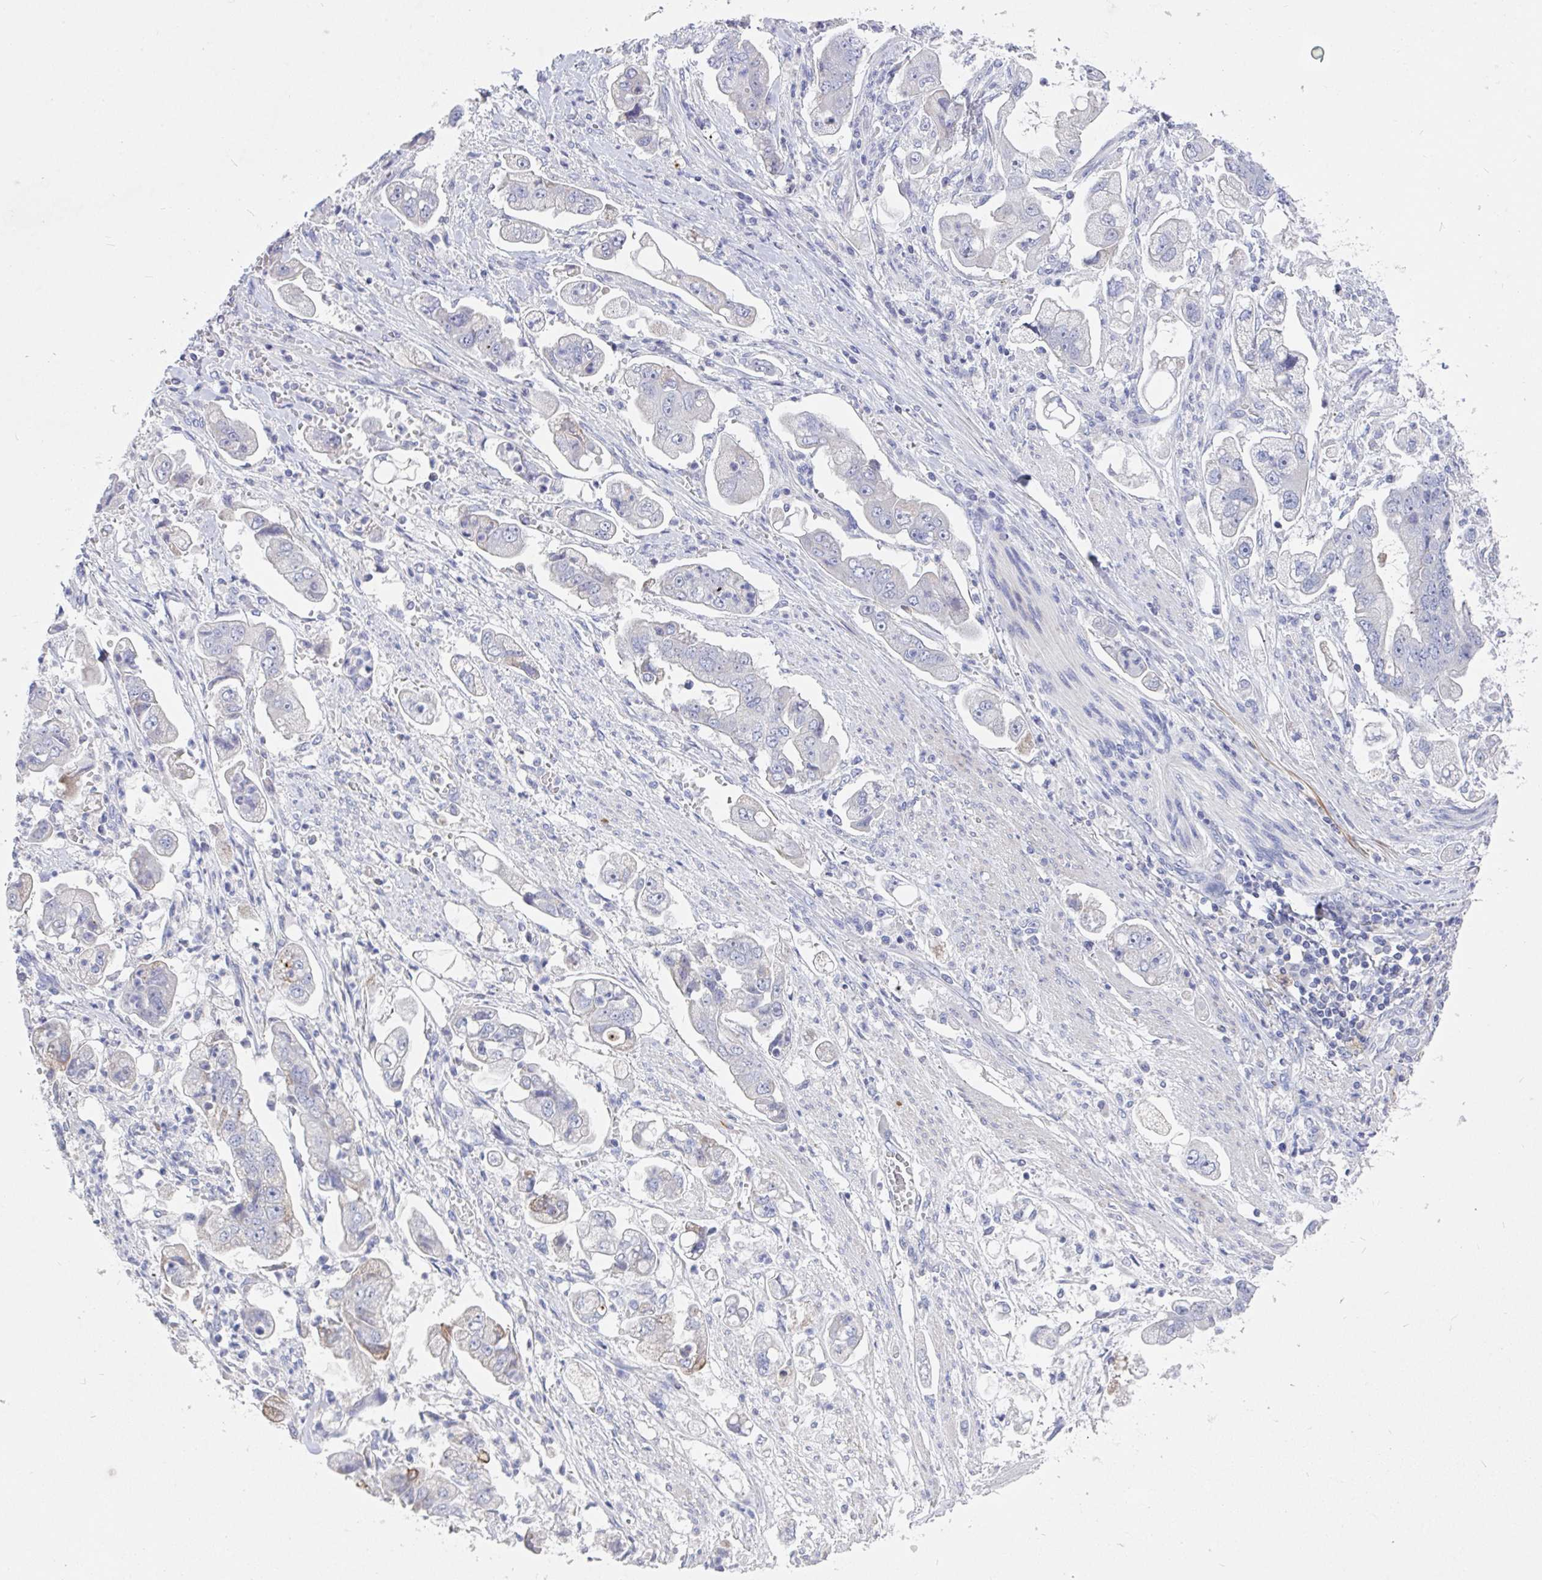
{"staining": {"intensity": "negative", "quantity": "none", "location": "none"}, "tissue": "stomach cancer", "cell_type": "Tumor cells", "image_type": "cancer", "snomed": [{"axis": "morphology", "description": "Adenocarcinoma, NOS"}, {"axis": "topography", "description": "Stomach"}], "caption": "Adenocarcinoma (stomach) was stained to show a protein in brown. There is no significant staining in tumor cells.", "gene": "ZNF561", "patient": {"sex": "male", "age": 62}}